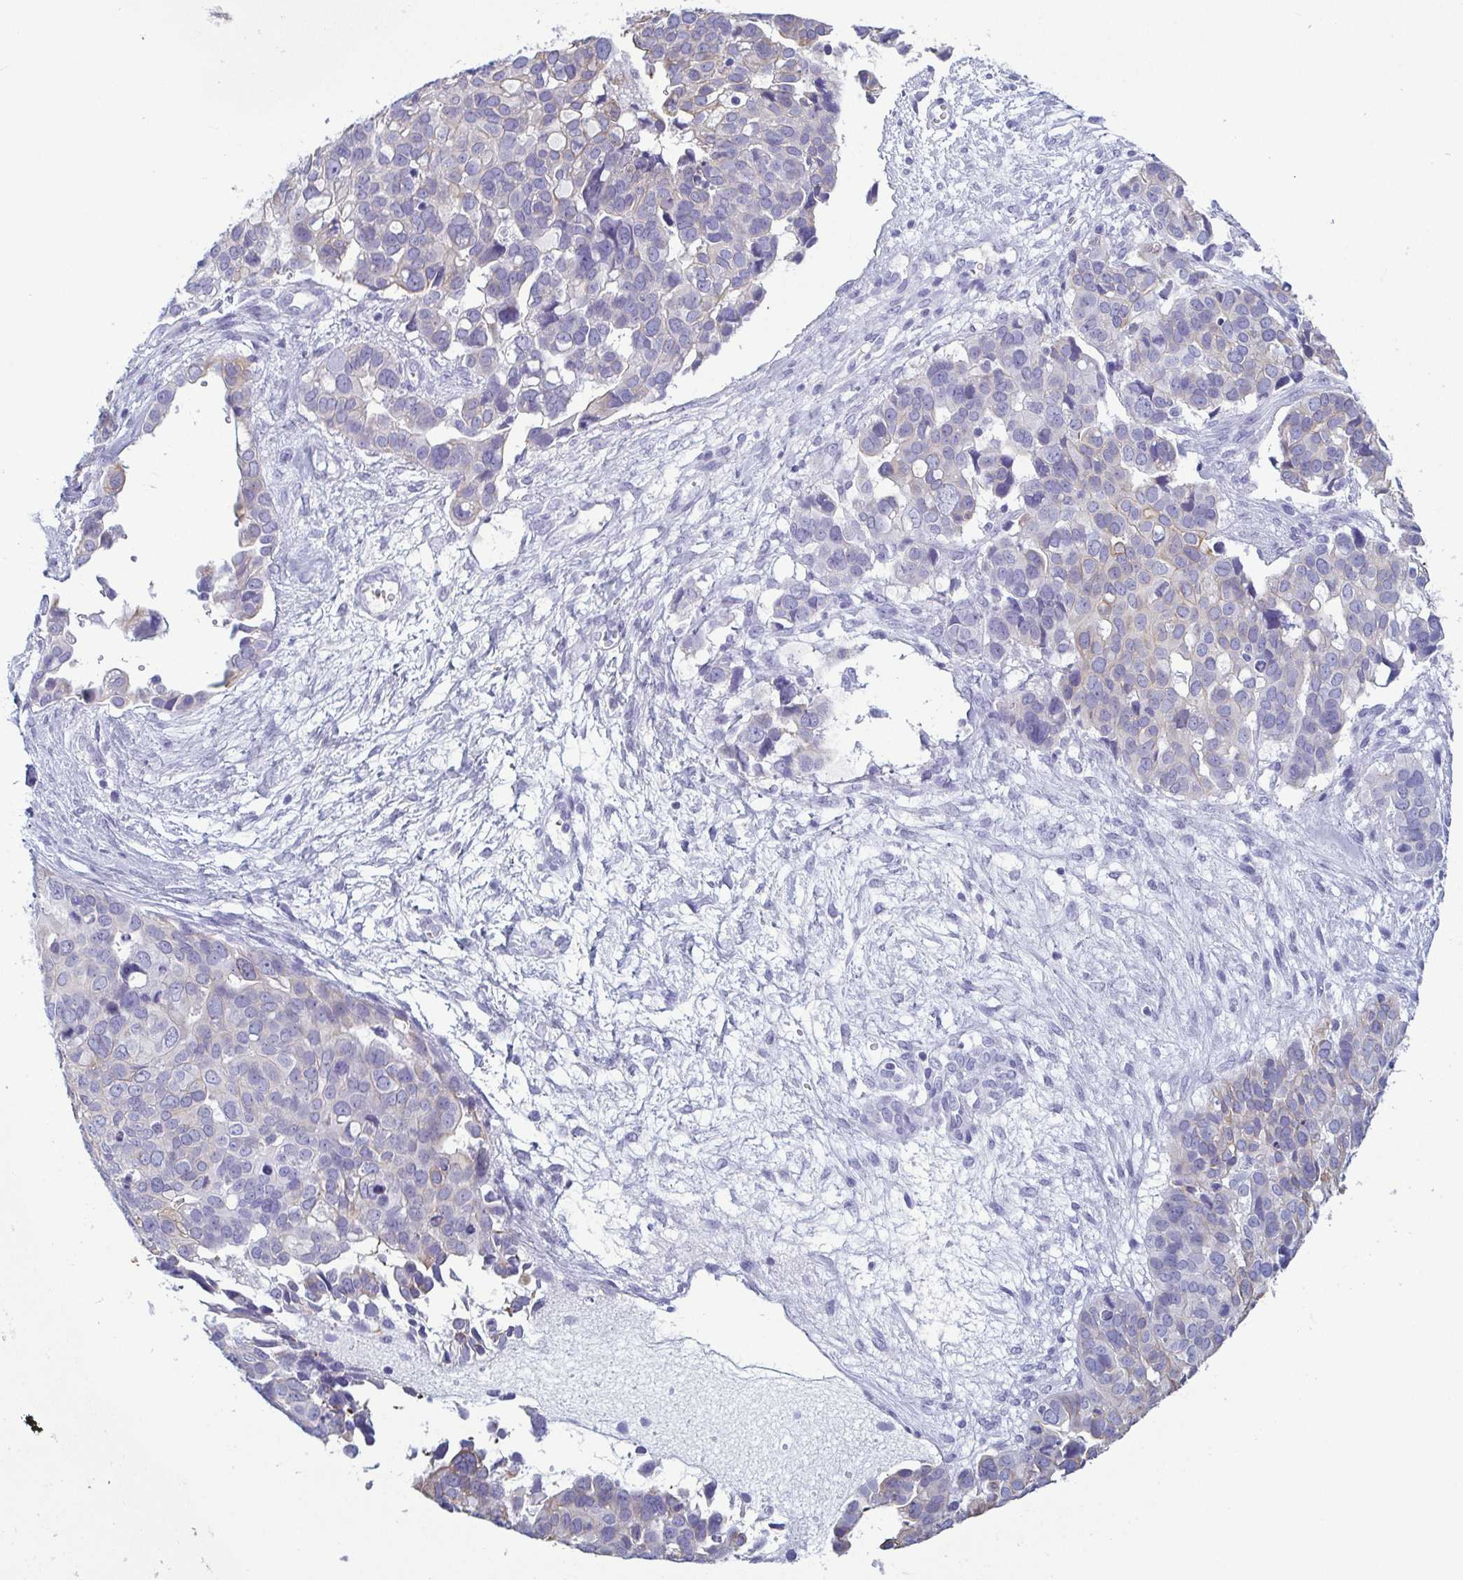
{"staining": {"intensity": "weak", "quantity": "<25%", "location": "cytoplasmic/membranous"}, "tissue": "ovarian cancer", "cell_type": "Tumor cells", "image_type": "cancer", "snomed": [{"axis": "morphology", "description": "Carcinoma, endometroid"}, {"axis": "topography", "description": "Ovary"}], "caption": "Tumor cells show no significant staining in ovarian endometroid carcinoma. (Stains: DAB (3,3'-diaminobenzidine) immunohistochemistry with hematoxylin counter stain, Microscopy: brightfield microscopy at high magnification).", "gene": "KRT10", "patient": {"sex": "female", "age": 78}}